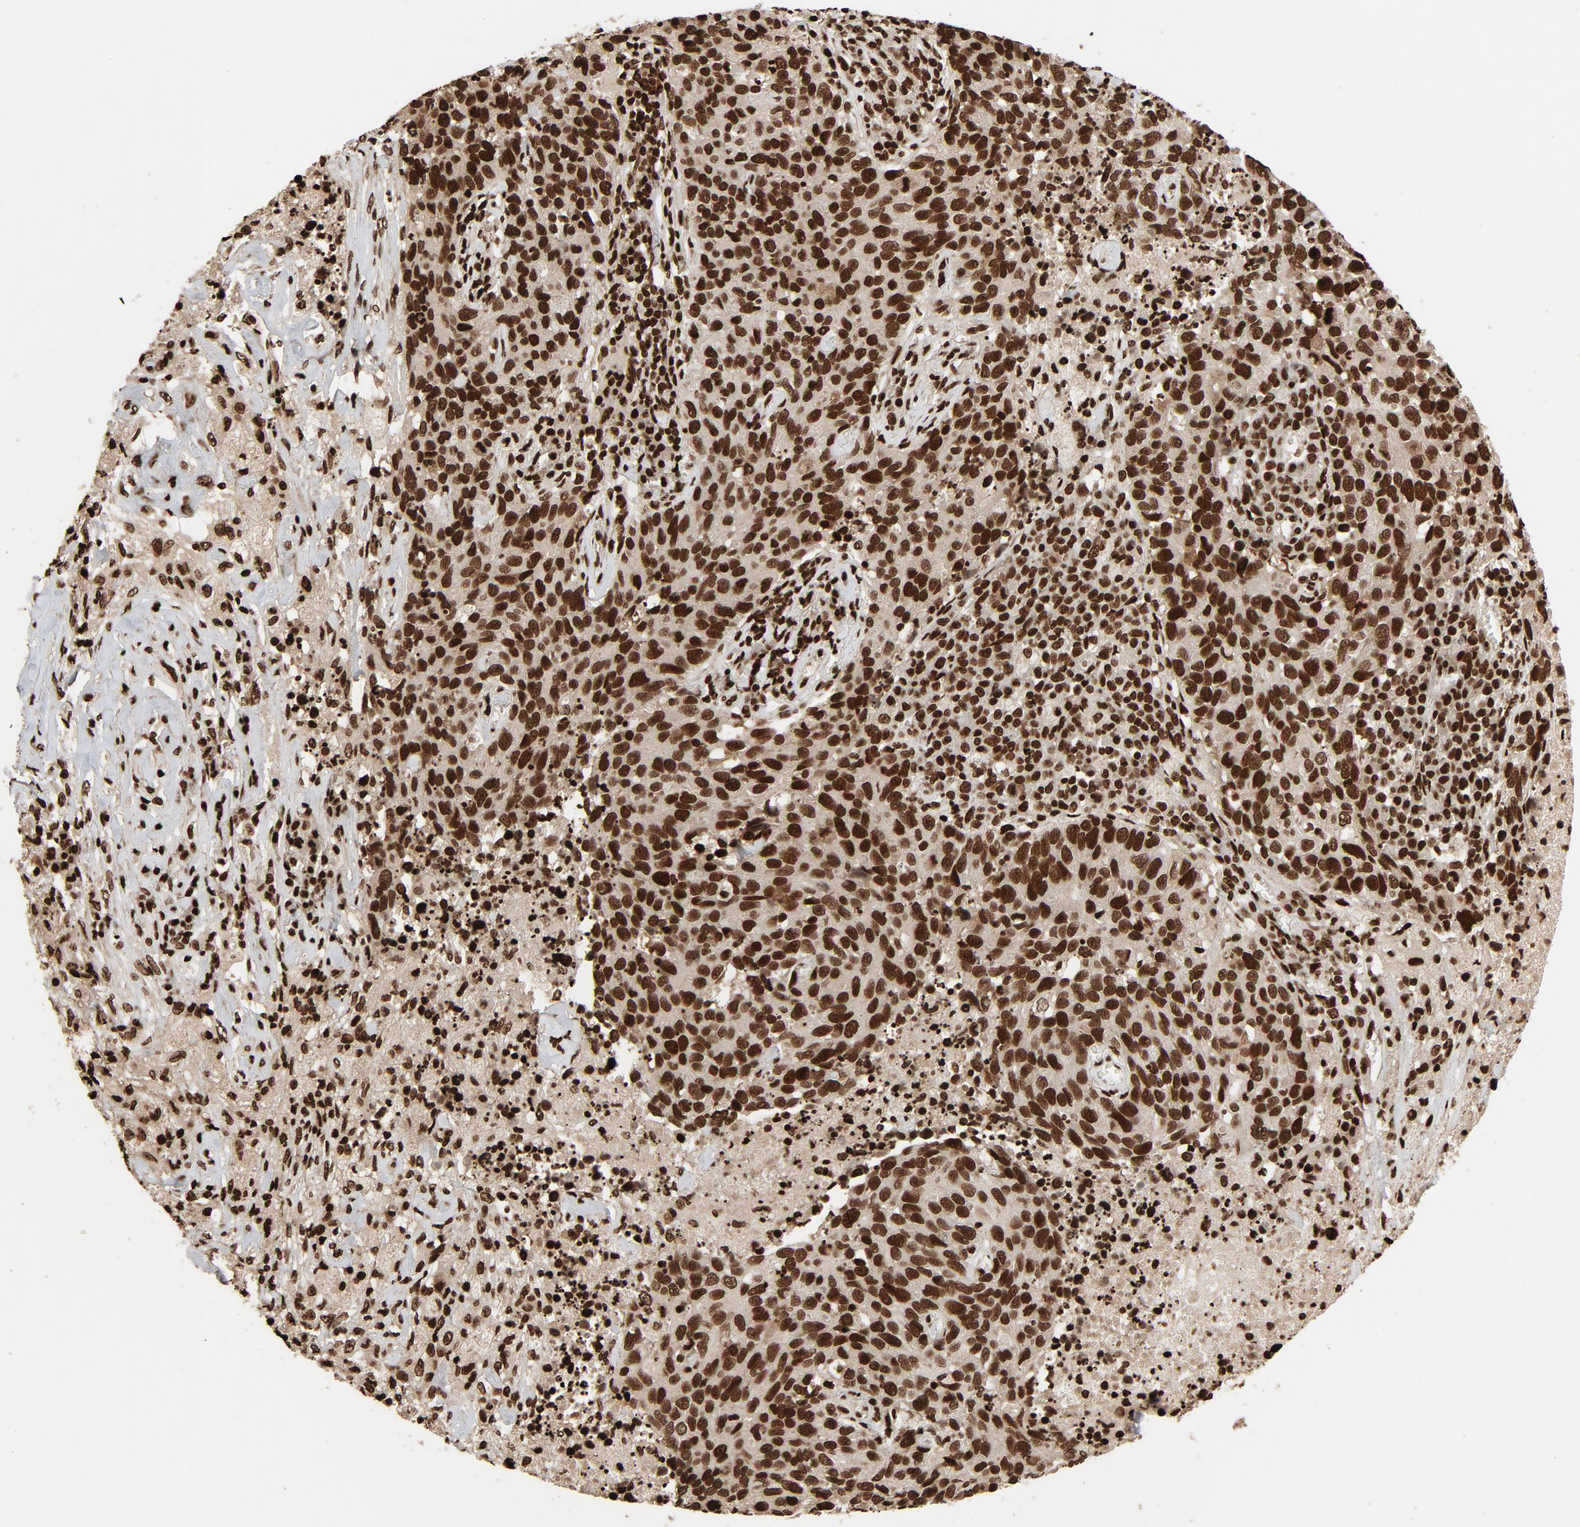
{"staining": {"intensity": "strong", "quantity": ">75%", "location": "nuclear"}, "tissue": "lung cancer", "cell_type": "Tumor cells", "image_type": "cancer", "snomed": [{"axis": "morphology", "description": "Neoplasm, malignant, NOS"}, {"axis": "topography", "description": "Lung"}], "caption": "The histopathology image reveals immunohistochemical staining of neoplasm (malignant) (lung). There is strong nuclear positivity is present in approximately >75% of tumor cells. (Brightfield microscopy of DAB IHC at high magnification).", "gene": "TP53BP1", "patient": {"sex": "female", "age": 76}}